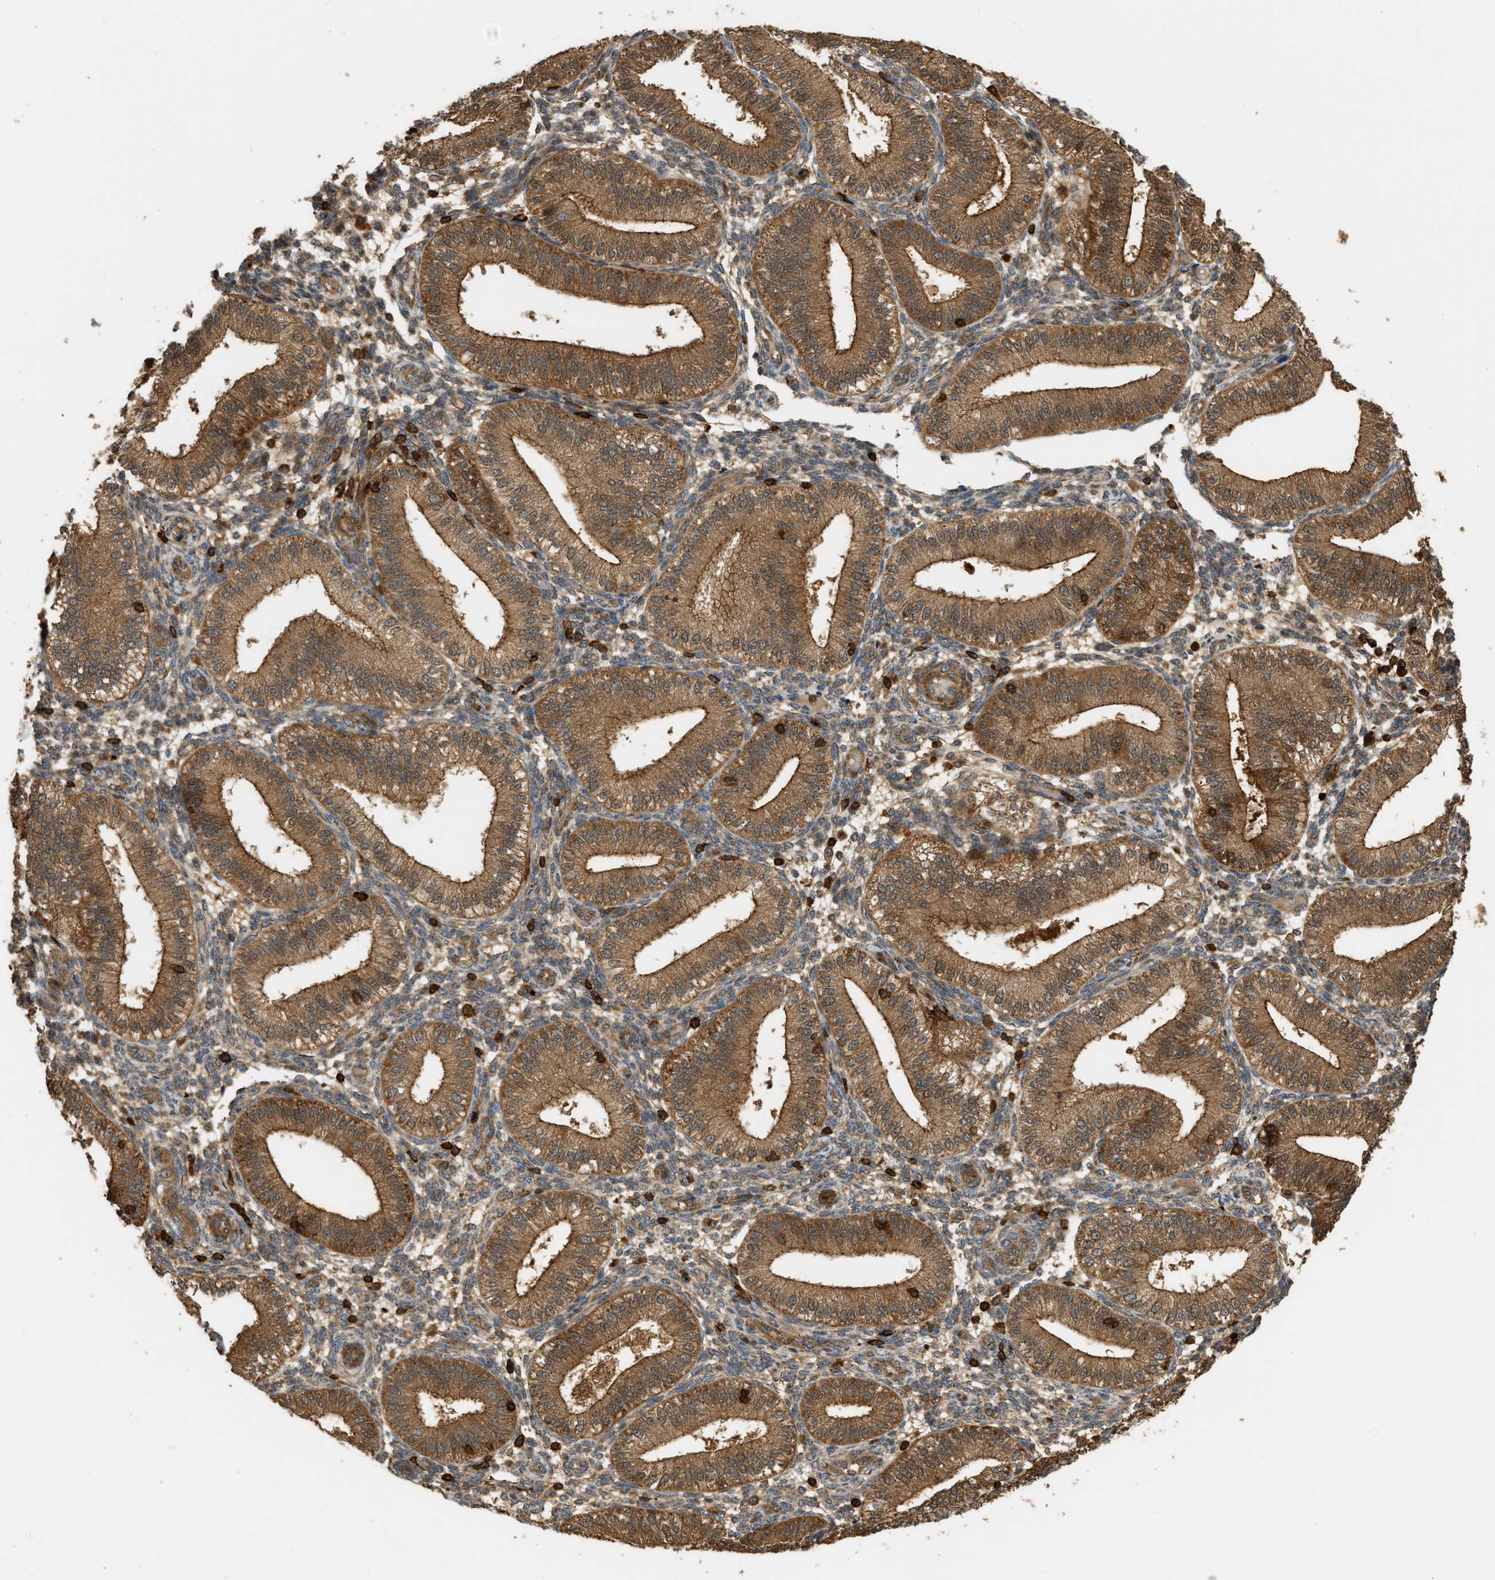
{"staining": {"intensity": "moderate", "quantity": ">75%", "location": "cytoplasmic/membranous"}, "tissue": "endometrium", "cell_type": "Cells in endometrial stroma", "image_type": "normal", "snomed": [{"axis": "morphology", "description": "Normal tissue, NOS"}, {"axis": "topography", "description": "Endometrium"}], "caption": "Brown immunohistochemical staining in normal human endometrium shows moderate cytoplasmic/membranous staining in approximately >75% of cells in endometrial stroma. (DAB (3,3'-diaminobenzidine) IHC with brightfield microscopy, high magnification).", "gene": "ENSG00000282218", "patient": {"sex": "female", "age": 39}}